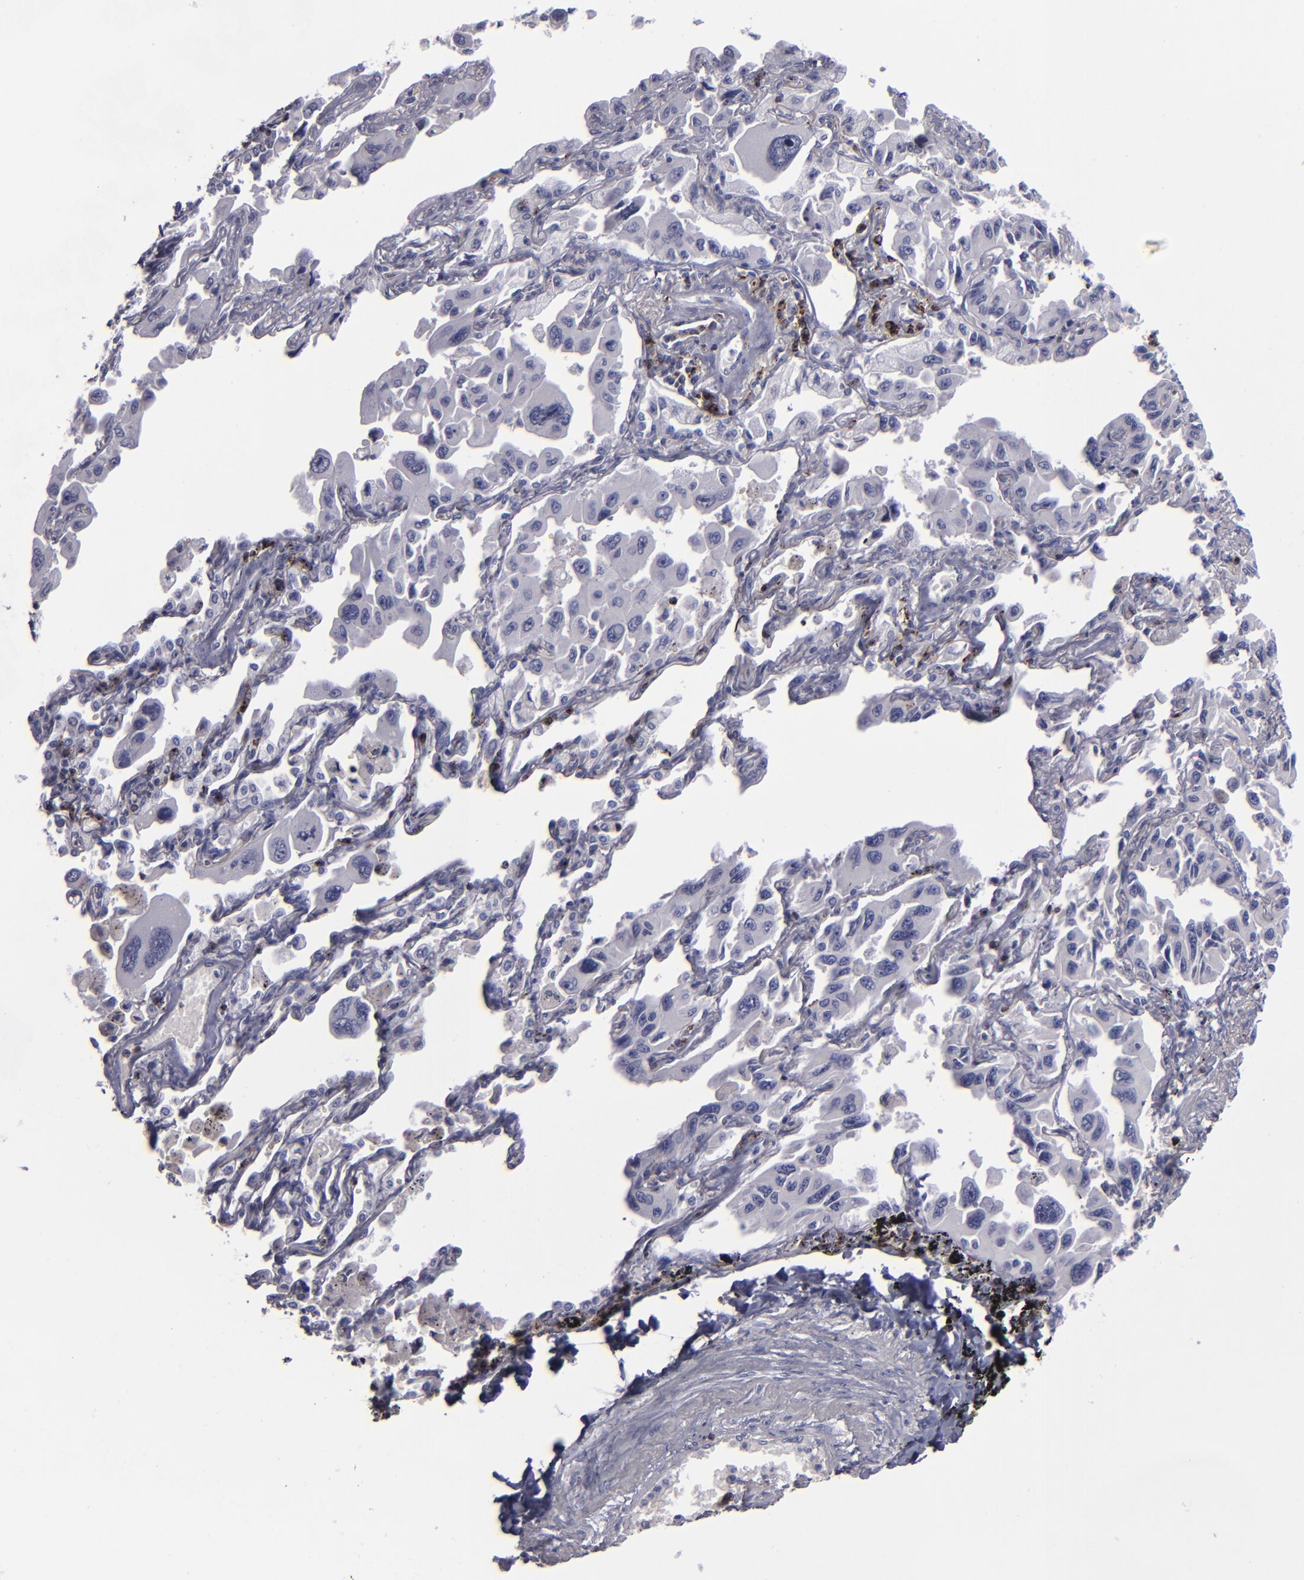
{"staining": {"intensity": "negative", "quantity": "none", "location": "none"}, "tissue": "lung cancer", "cell_type": "Tumor cells", "image_type": "cancer", "snomed": [{"axis": "morphology", "description": "Adenocarcinoma, NOS"}, {"axis": "topography", "description": "Lung"}], "caption": "IHC photomicrograph of neoplastic tissue: adenocarcinoma (lung) stained with DAB (3,3'-diaminobenzidine) demonstrates no significant protein expression in tumor cells.", "gene": "CD2", "patient": {"sex": "male", "age": 64}}